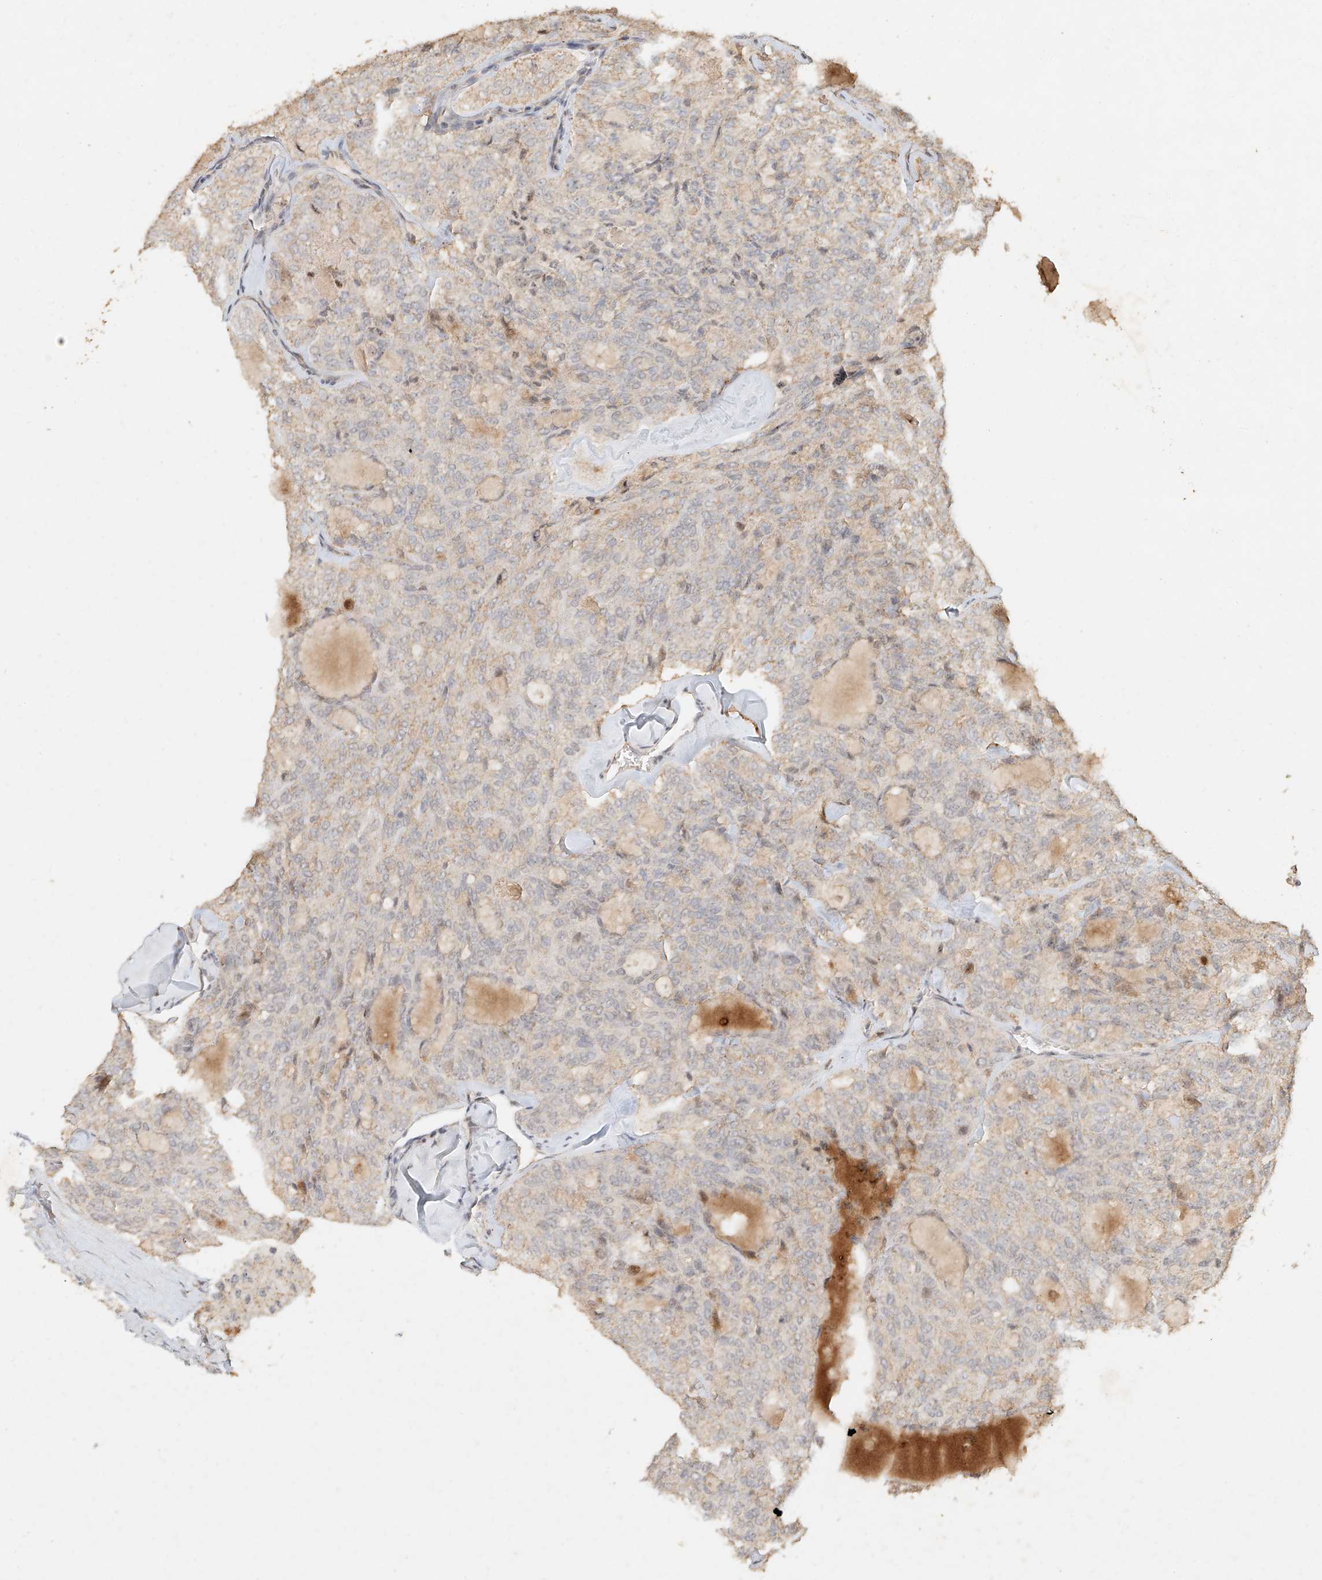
{"staining": {"intensity": "weak", "quantity": "<25%", "location": "cytoplasmic/membranous"}, "tissue": "thyroid cancer", "cell_type": "Tumor cells", "image_type": "cancer", "snomed": [{"axis": "morphology", "description": "Follicular adenoma carcinoma, NOS"}, {"axis": "topography", "description": "Thyroid gland"}], "caption": "The IHC micrograph has no significant staining in tumor cells of thyroid cancer tissue.", "gene": "CXorf58", "patient": {"sex": "male", "age": 75}}